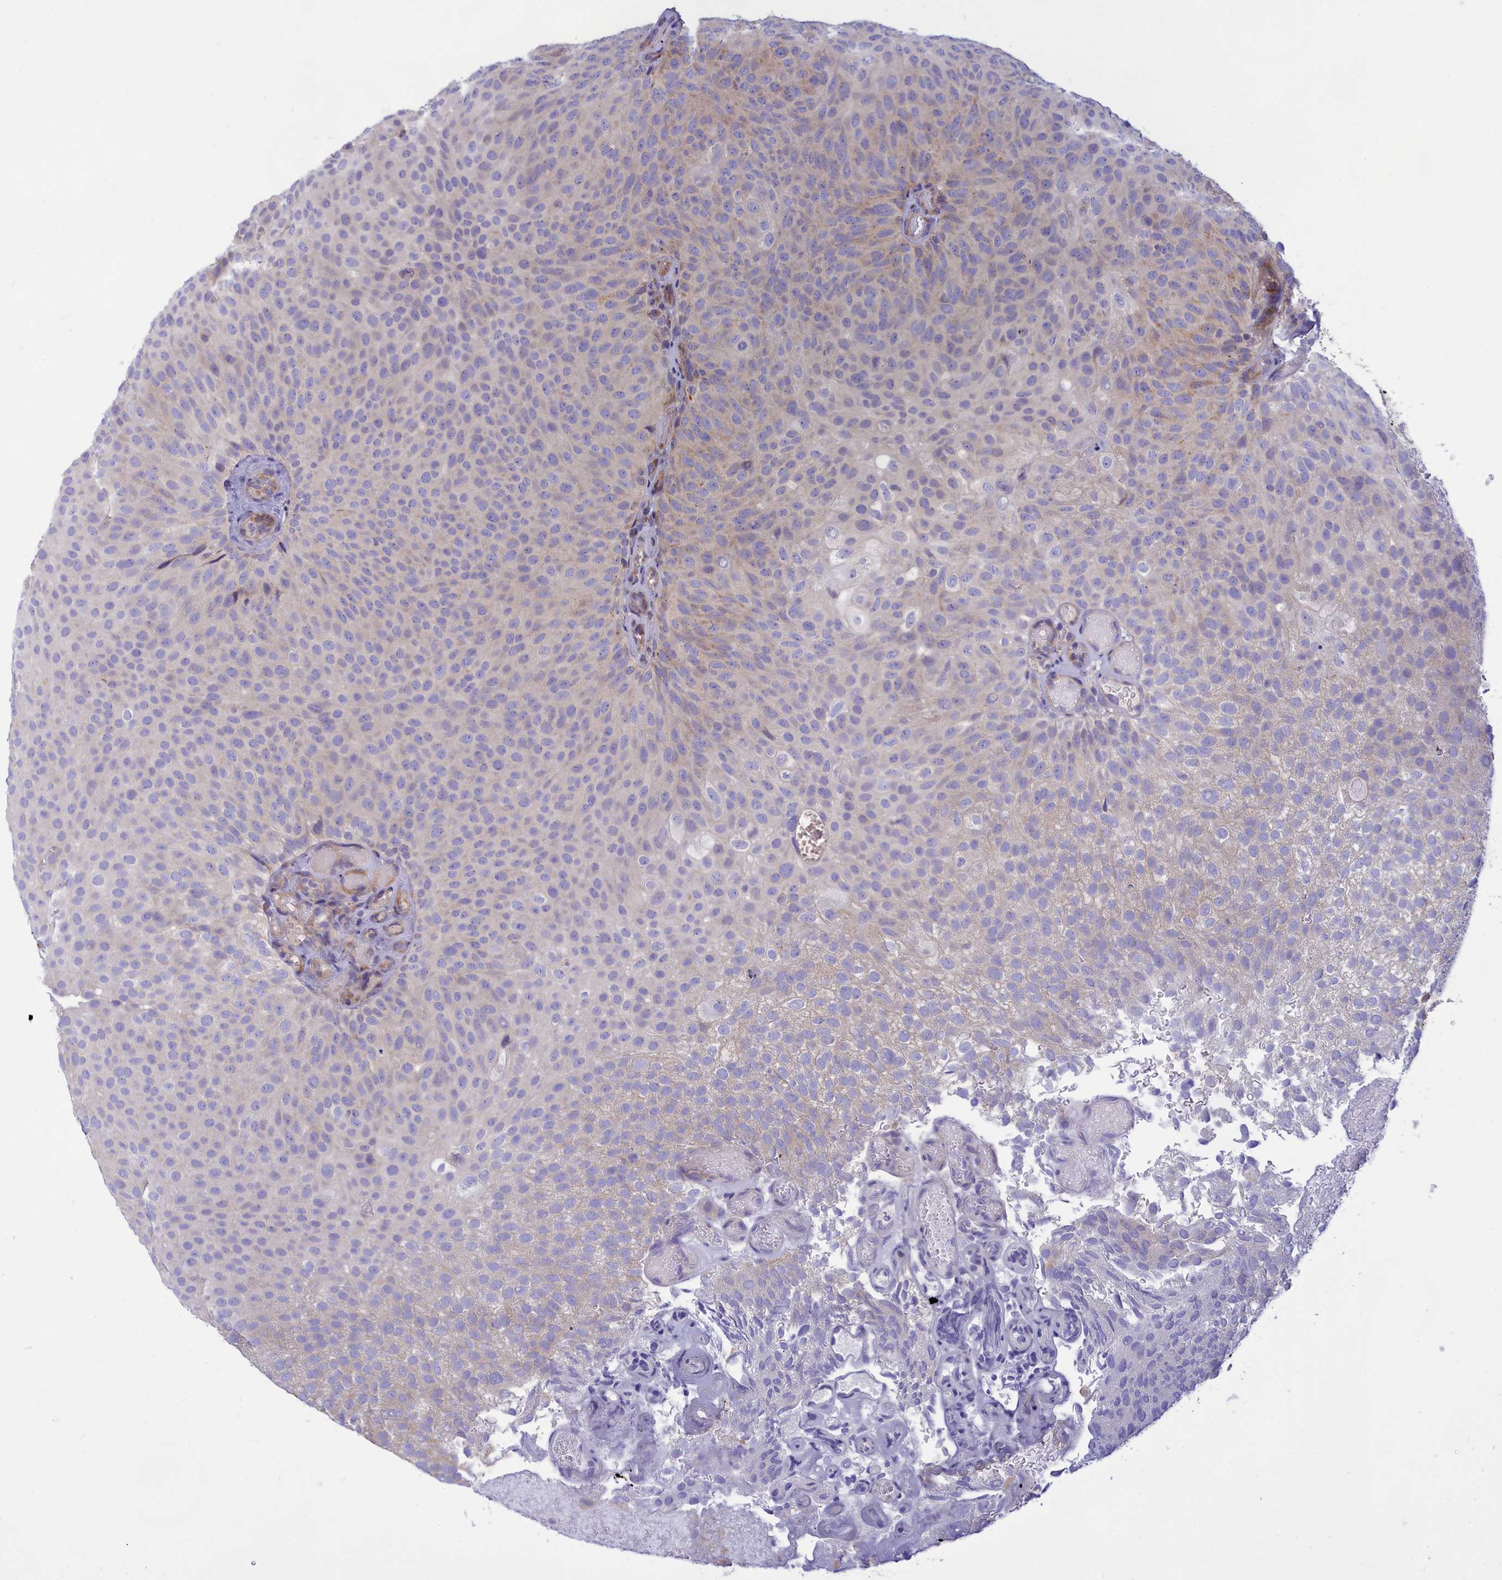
{"staining": {"intensity": "moderate", "quantity": "<25%", "location": "cytoplasmic/membranous"}, "tissue": "urothelial cancer", "cell_type": "Tumor cells", "image_type": "cancer", "snomed": [{"axis": "morphology", "description": "Urothelial carcinoma, Low grade"}, {"axis": "topography", "description": "Urinary bladder"}], "caption": "Protein positivity by immunohistochemistry (IHC) shows moderate cytoplasmic/membranous staining in about <25% of tumor cells in urothelial cancer.", "gene": "TMEM30B", "patient": {"sex": "male", "age": 78}}